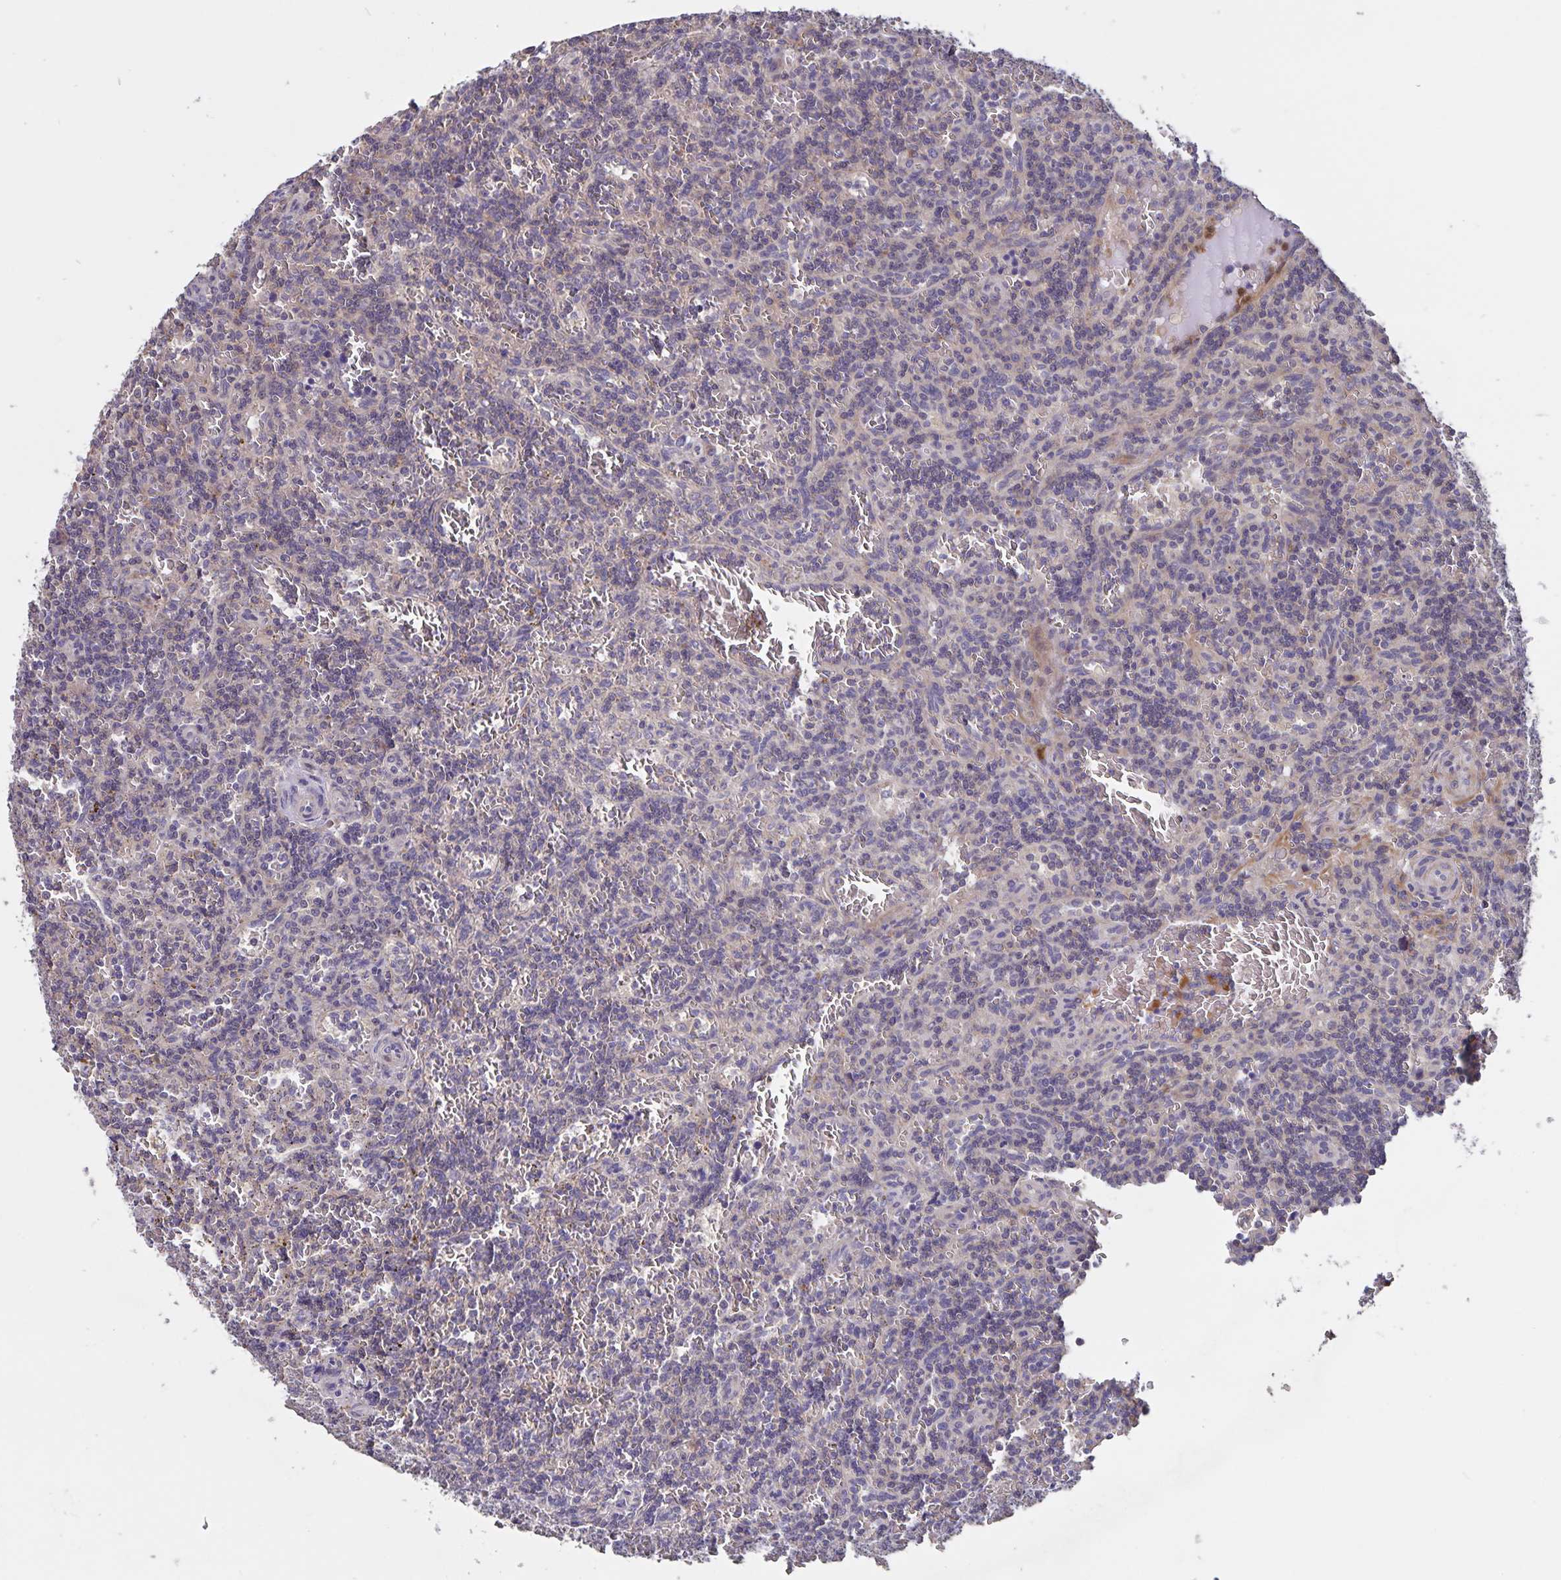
{"staining": {"intensity": "negative", "quantity": "none", "location": "none"}, "tissue": "lymphoma", "cell_type": "Tumor cells", "image_type": "cancer", "snomed": [{"axis": "morphology", "description": "Malignant lymphoma, non-Hodgkin's type, Low grade"}, {"axis": "topography", "description": "Spleen"}], "caption": "There is no significant positivity in tumor cells of low-grade malignant lymphoma, non-Hodgkin's type.", "gene": "FBXL16", "patient": {"sex": "male", "age": 73}}